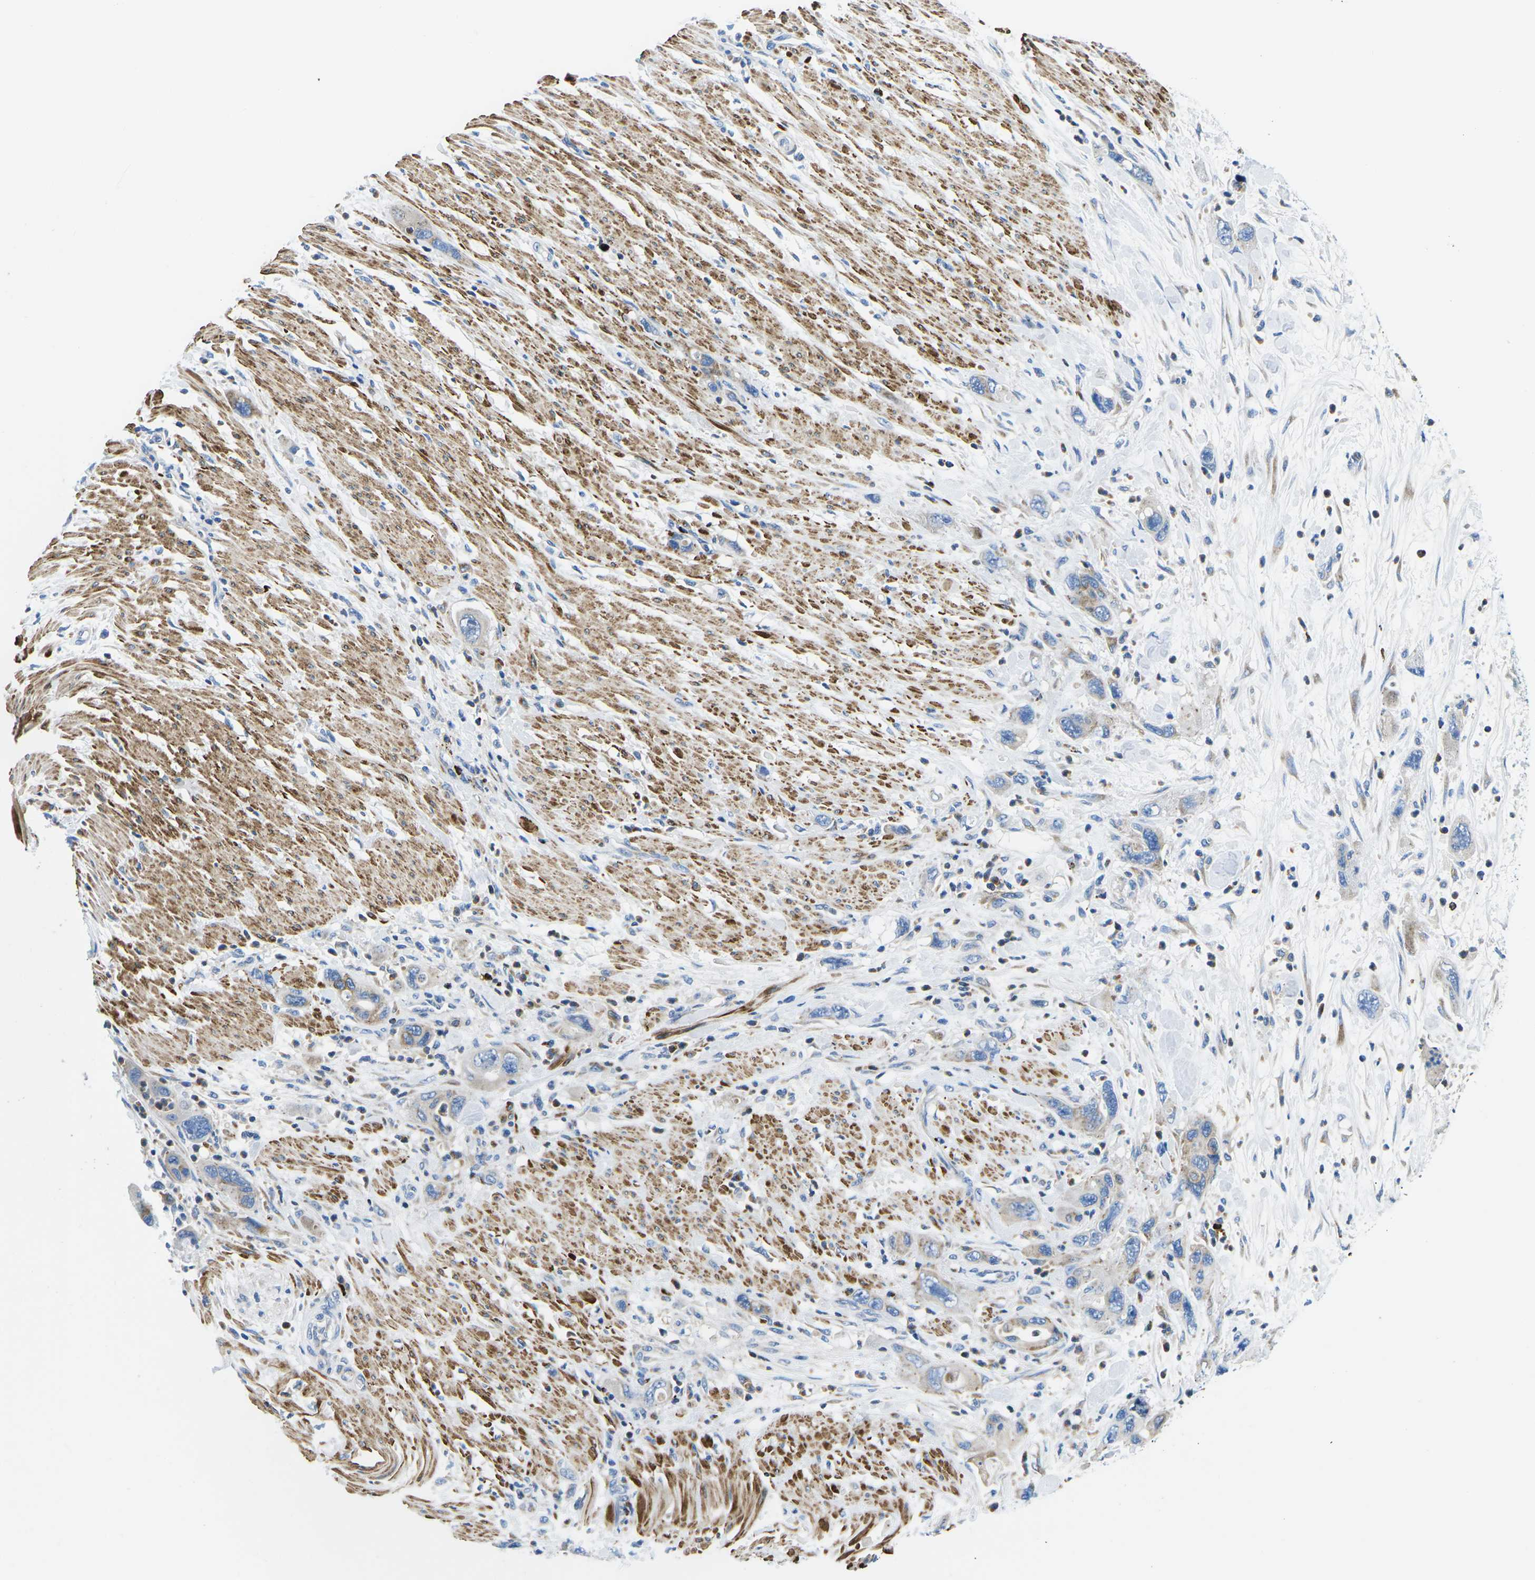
{"staining": {"intensity": "moderate", "quantity": "25%-75%", "location": "cytoplasmic/membranous"}, "tissue": "pancreatic cancer", "cell_type": "Tumor cells", "image_type": "cancer", "snomed": [{"axis": "morphology", "description": "Normal tissue, NOS"}, {"axis": "morphology", "description": "Adenocarcinoma, NOS"}, {"axis": "topography", "description": "Pancreas"}], "caption": "Pancreatic adenocarcinoma tissue exhibits moderate cytoplasmic/membranous positivity in about 25%-75% of tumor cells The protein of interest is stained brown, and the nuclei are stained in blue (DAB IHC with brightfield microscopy, high magnification).", "gene": "MC4R", "patient": {"sex": "female", "age": 71}}